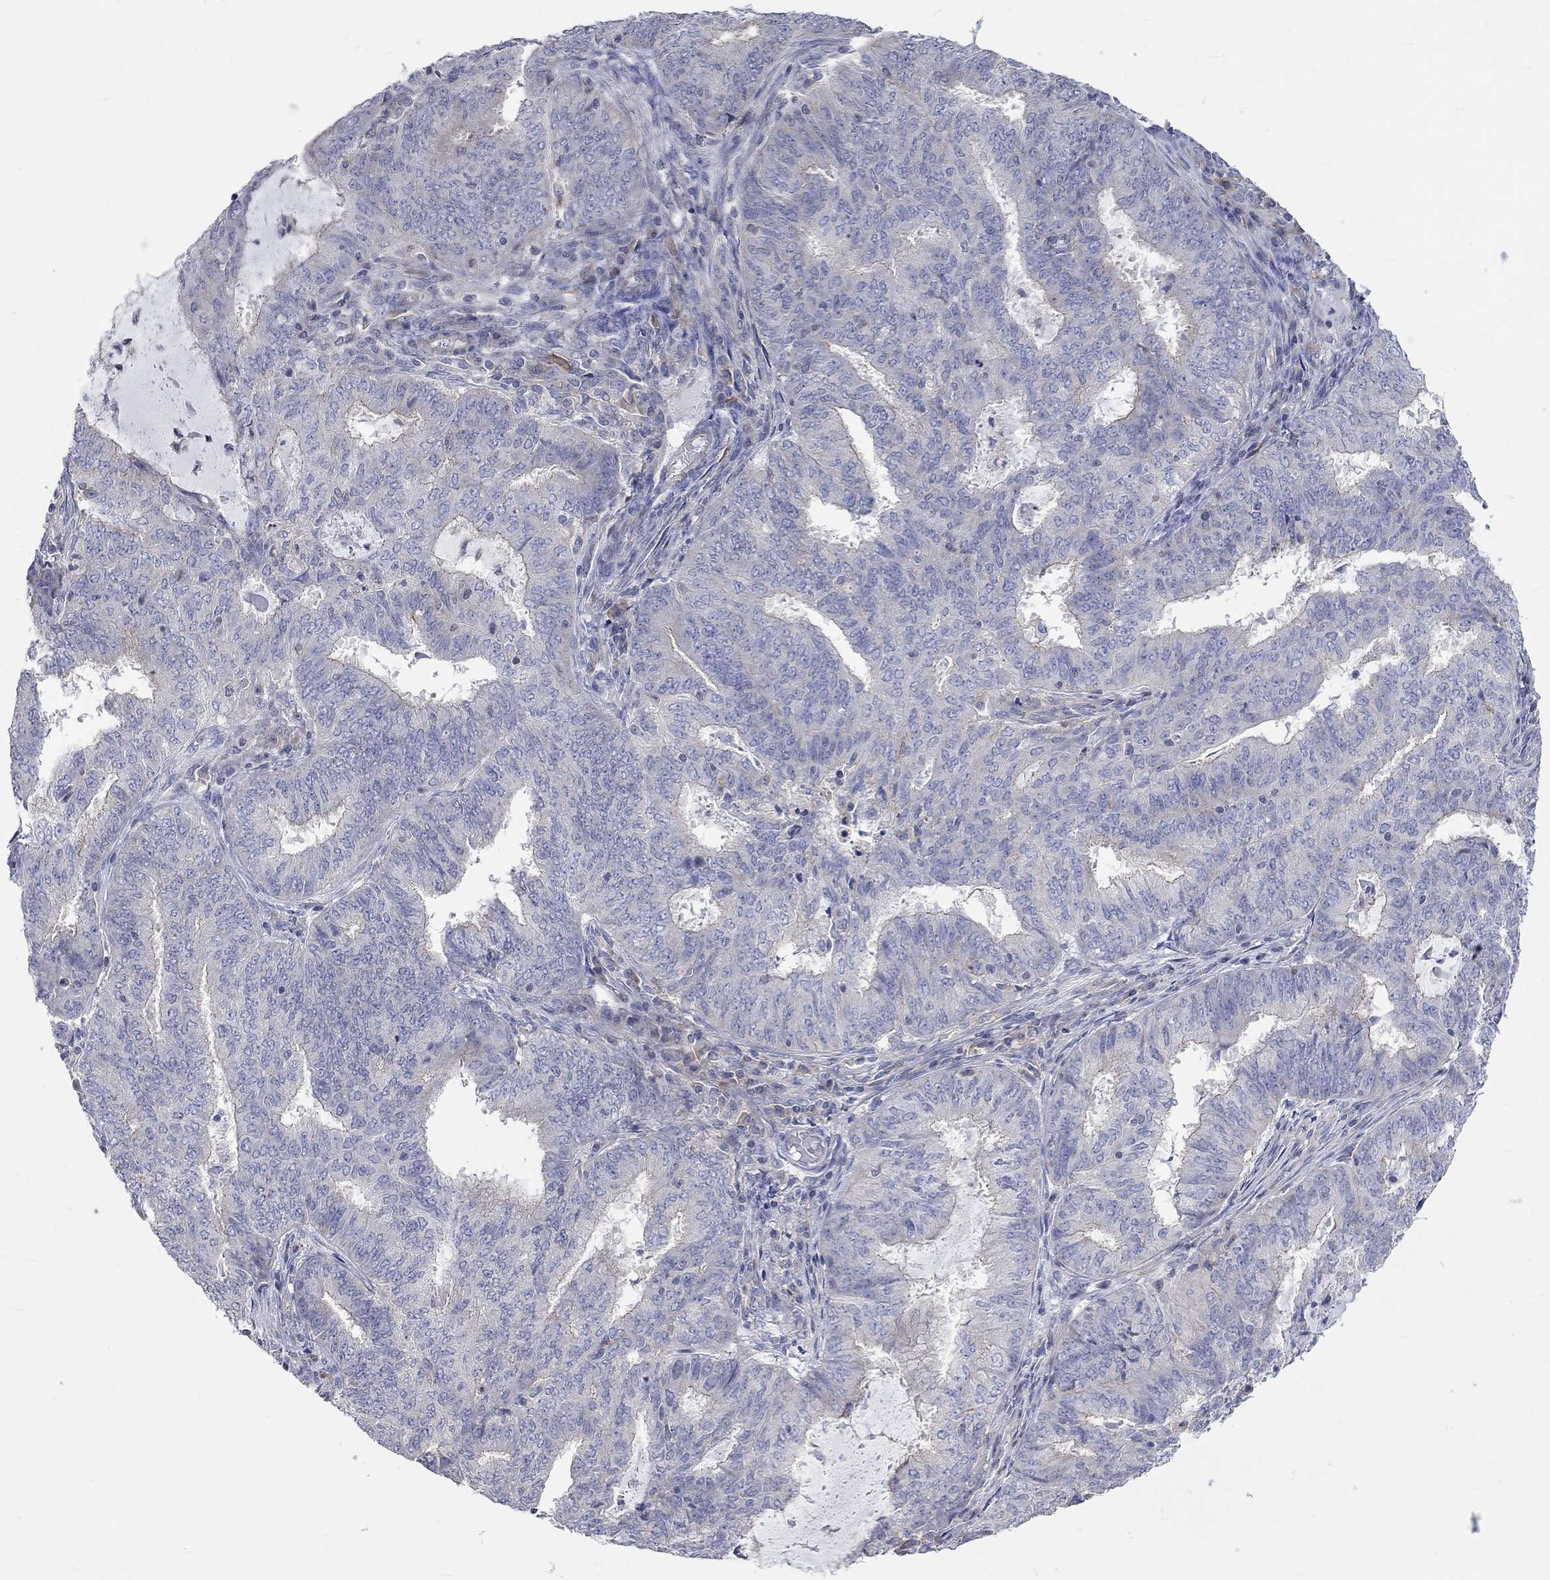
{"staining": {"intensity": "negative", "quantity": "none", "location": "none"}, "tissue": "endometrial cancer", "cell_type": "Tumor cells", "image_type": "cancer", "snomed": [{"axis": "morphology", "description": "Adenocarcinoma, NOS"}, {"axis": "topography", "description": "Endometrium"}], "caption": "DAB immunohistochemical staining of adenocarcinoma (endometrial) exhibits no significant positivity in tumor cells.", "gene": "PCDHGA10", "patient": {"sex": "female", "age": 62}}